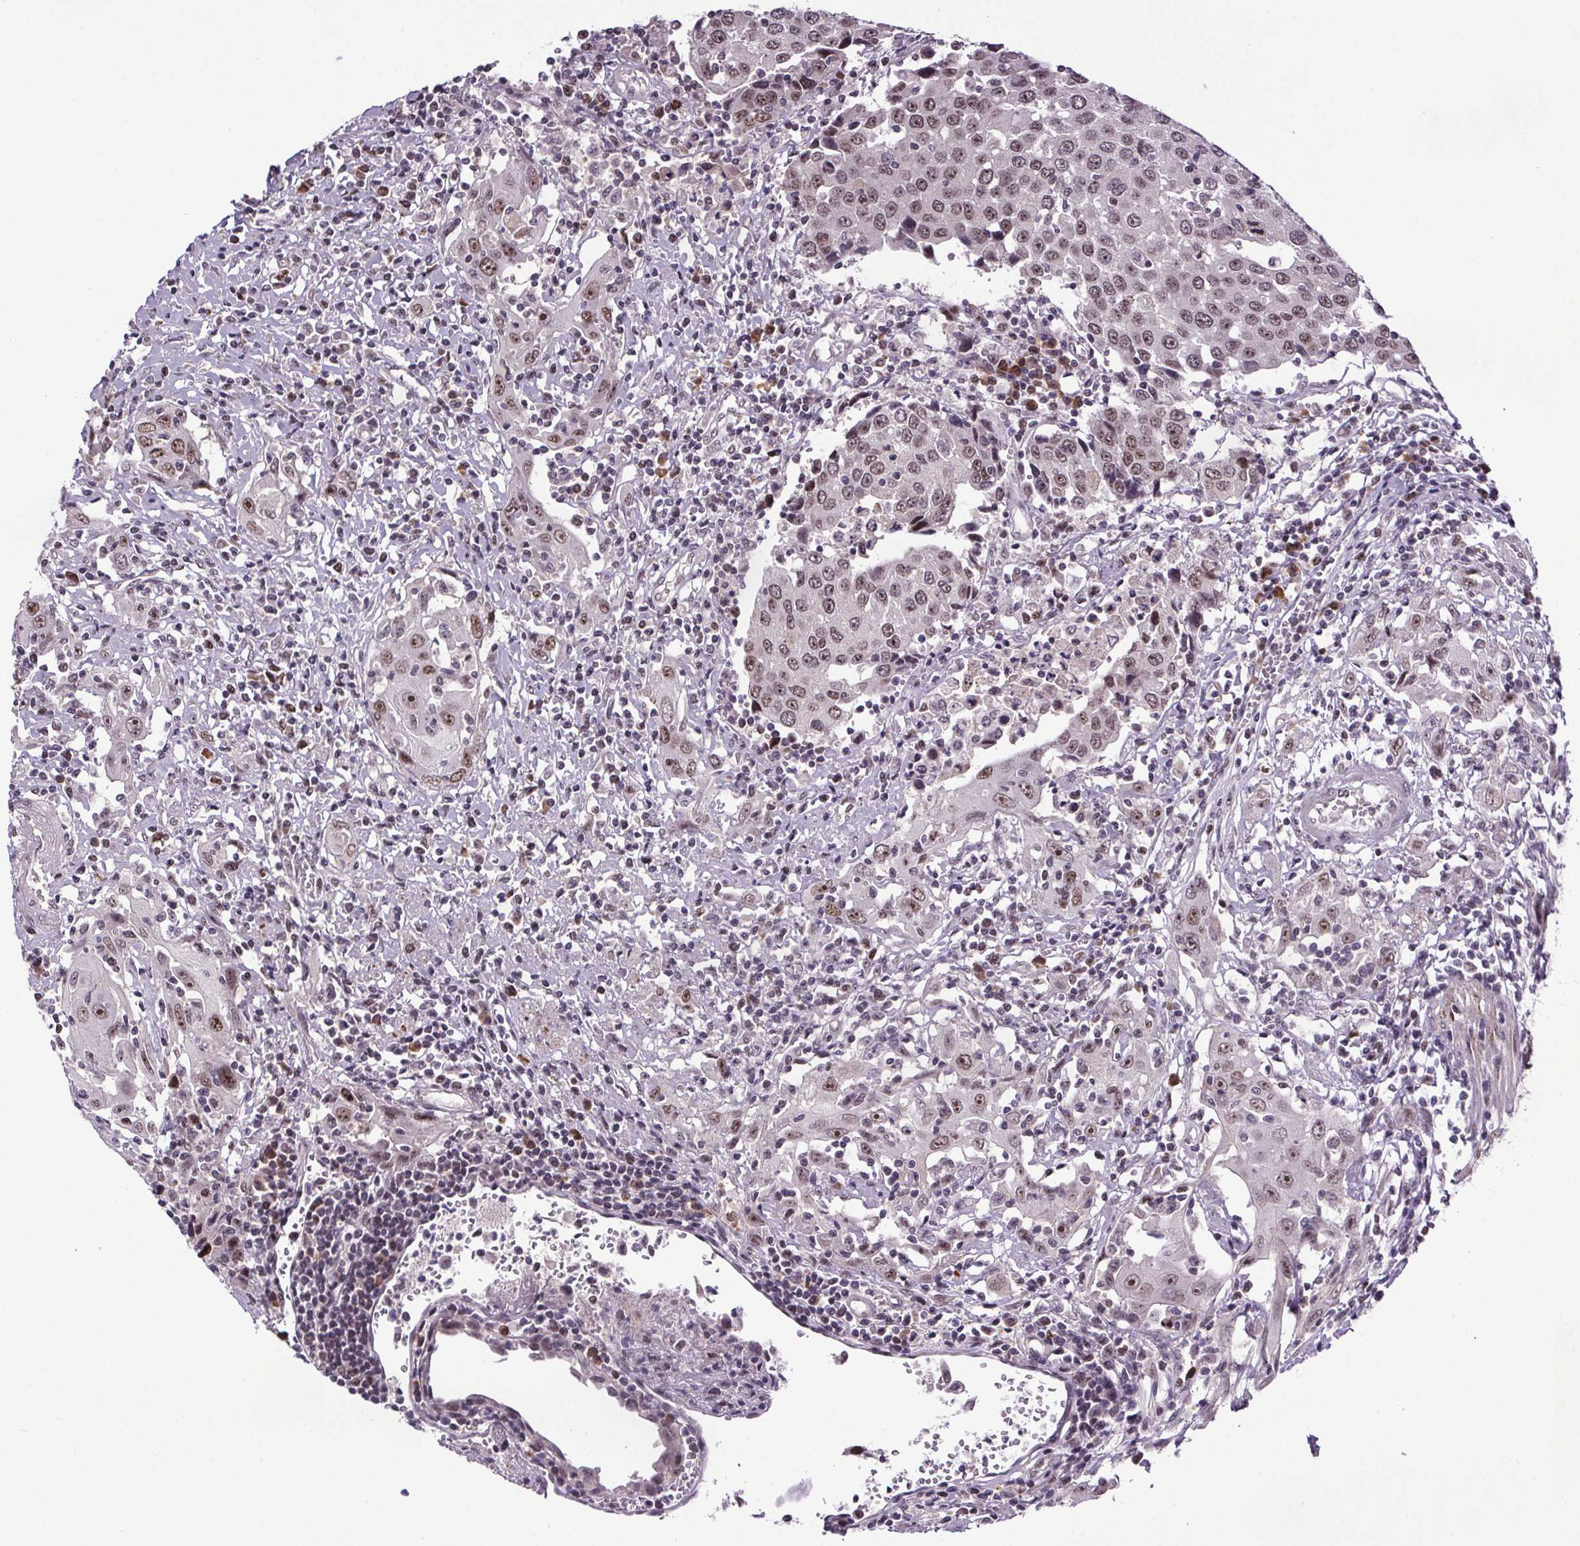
{"staining": {"intensity": "moderate", "quantity": ">75%", "location": "nuclear"}, "tissue": "urothelial cancer", "cell_type": "Tumor cells", "image_type": "cancer", "snomed": [{"axis": "morphology", "description": "Urothelial carcinoma, High grade"}, {"axis": "topography", "description": "Urinary bladder"}], "caption": "Tumor cells show moderate nuclear positivity in about >75% of cells in high-grade urothelial carcinoma.", "gene": "ATMIN", "patient": {"sex": "female", "age": 85}}